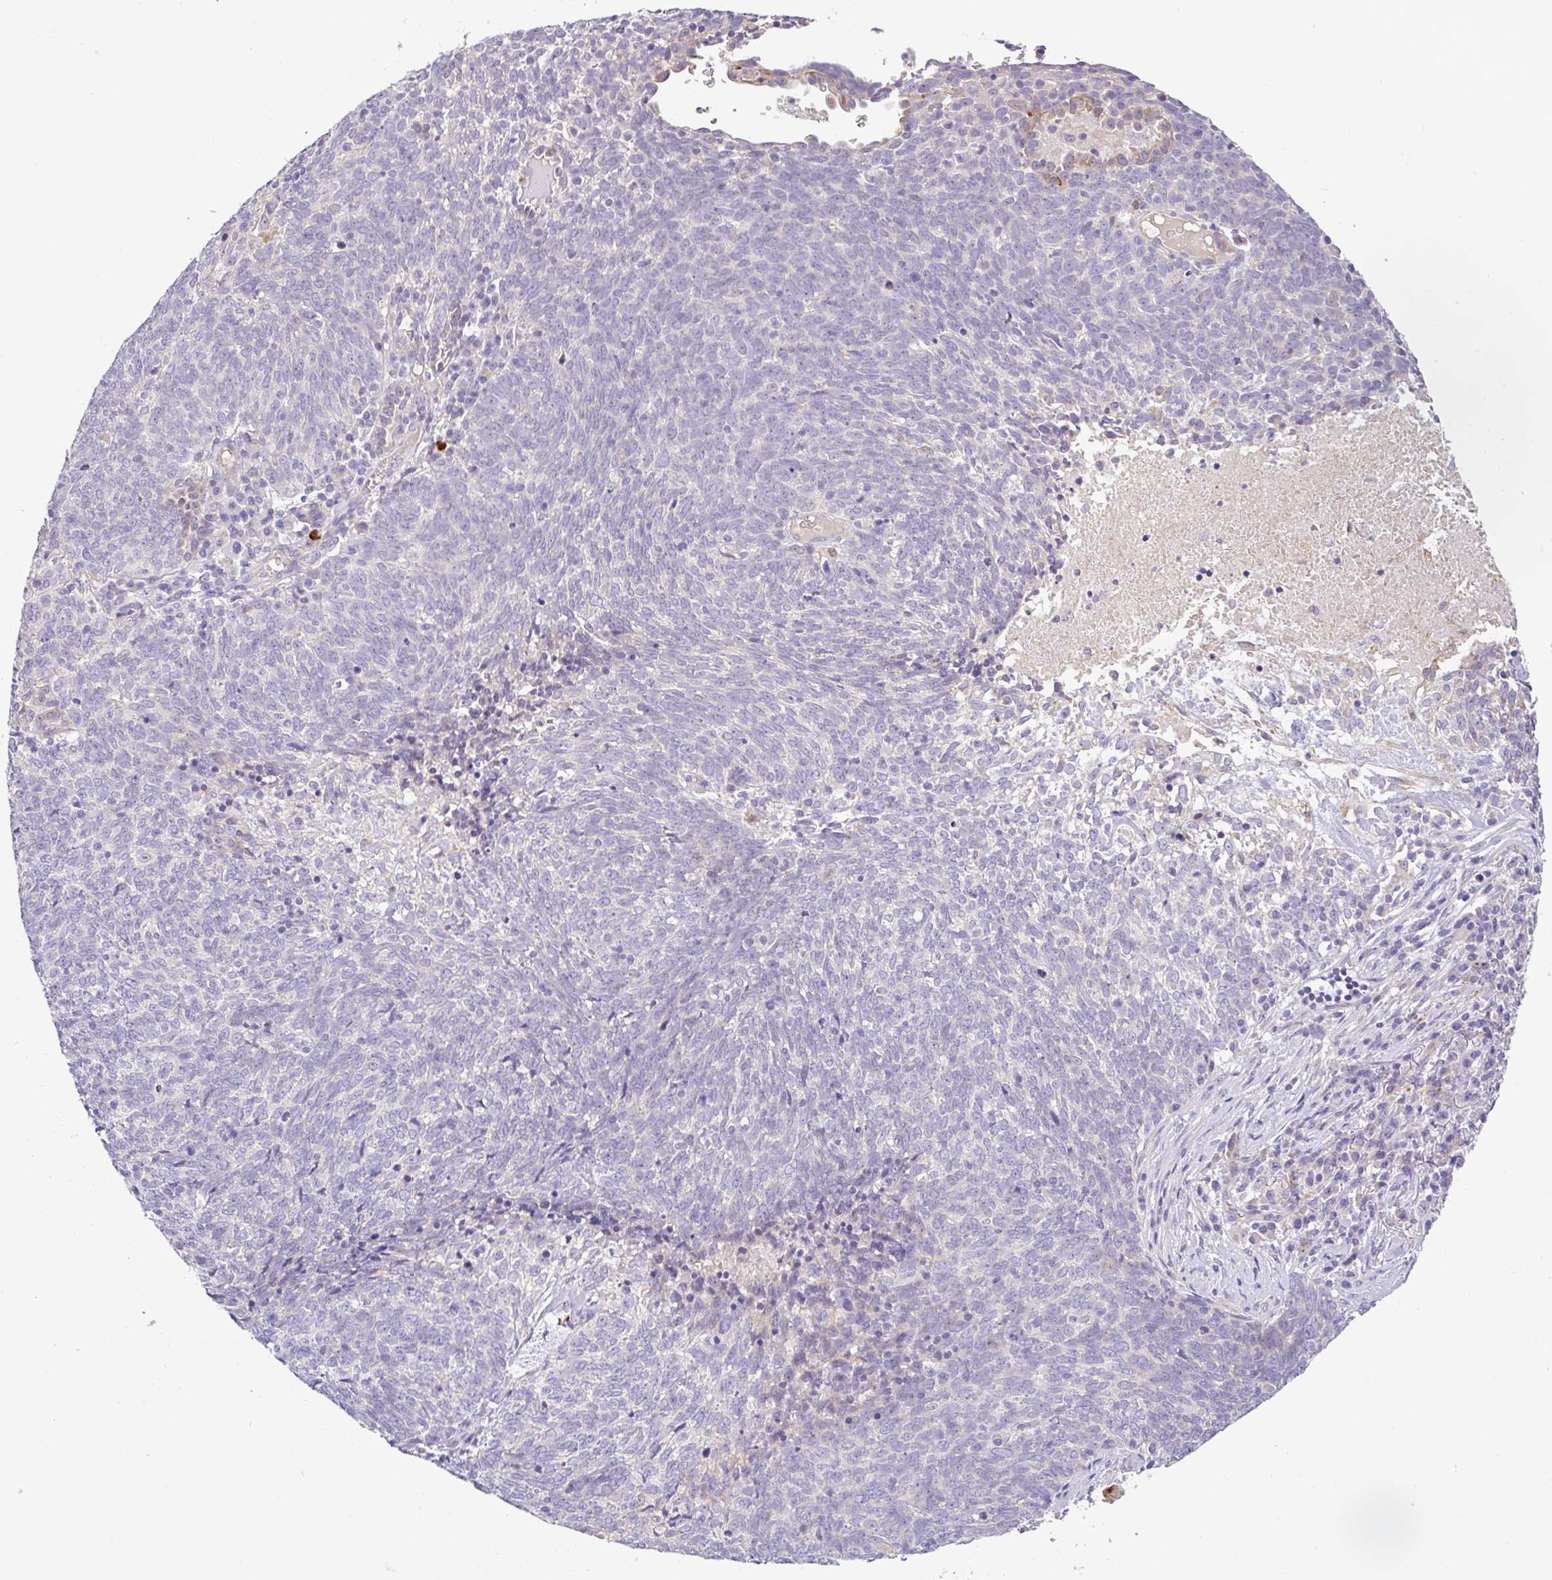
{"staining": {"intensity": "negative", "quantity": "none", "location": "none"}, "tissue": "lung cancer", "cell_type": "Tumor cells", "image_type": "cancer", "snomed": [{"axis": "morphology", "description": "Squamous cell carcinoma, NOS"}, {"axis": "topography", "description": "Lung"}], "caption": "A high-resolution micrograph shows immunohistochemistry (IHC) staining of lung squamous cell carcinoma, which shows no significant expression in tumor cells.", "gene": "EPN3", "patient": {"sex": "female", "age": 72}}